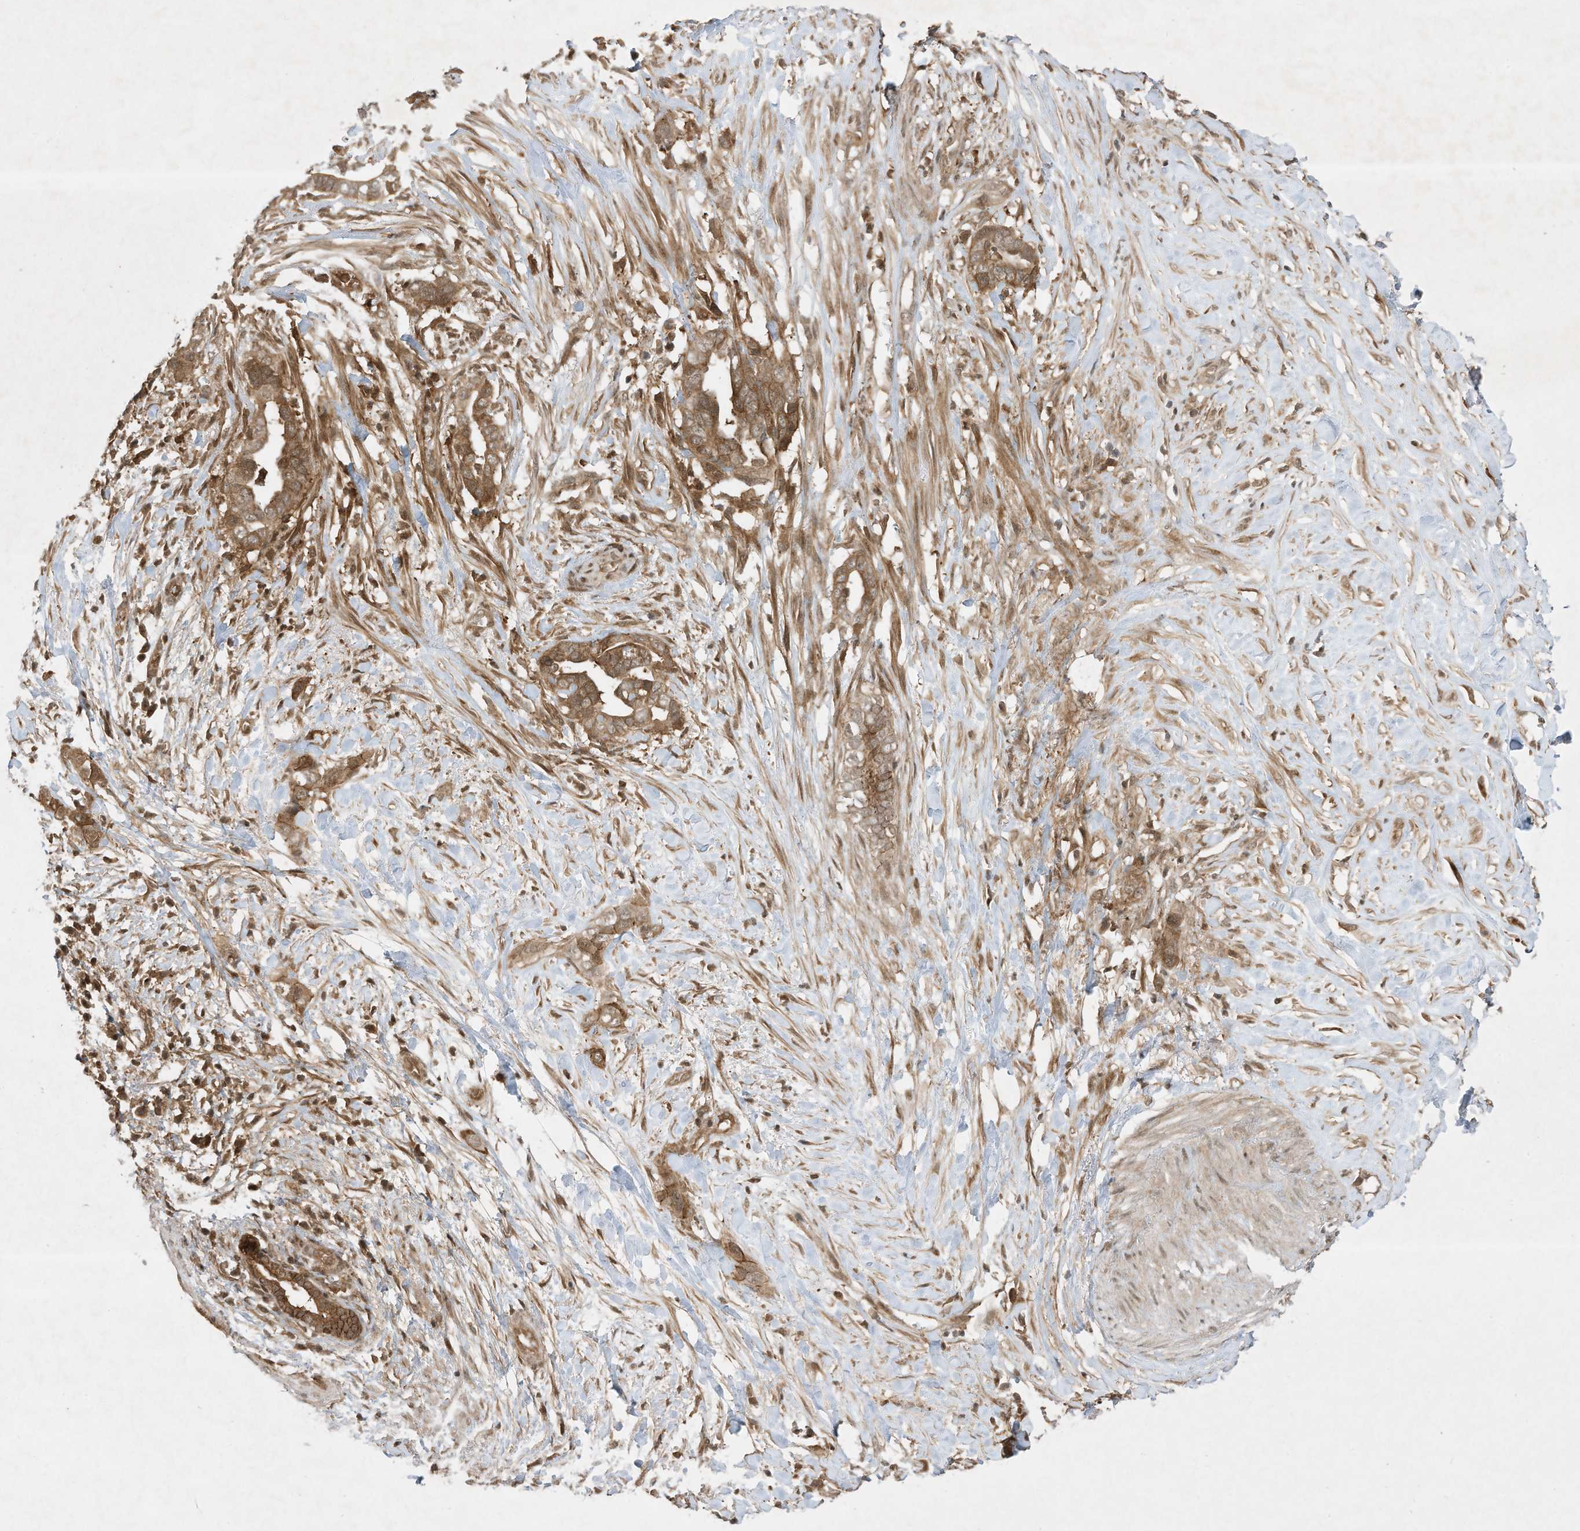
{"staining": {"intensity": "moderate", "quantity": ">75%", "location": "cytoplasmic/membranous"}, "tissue": "liver cancer", "cell_type": "Tumor cells", "image_type": "cancer", "snomed": [{"axis": "morphology", "description": "Cholangiocarcinoma"}, {"axis": "topography", "description": "Liver"}], "caption": "Immunohistochemistry (IHC) of liver cancer demonstrates medium levels of moderate cytoplasmic/membranous staining in approximately >75% of tumor cells.", "gene": "CERT1", "patient": {"sex": "female", "age": 79}}